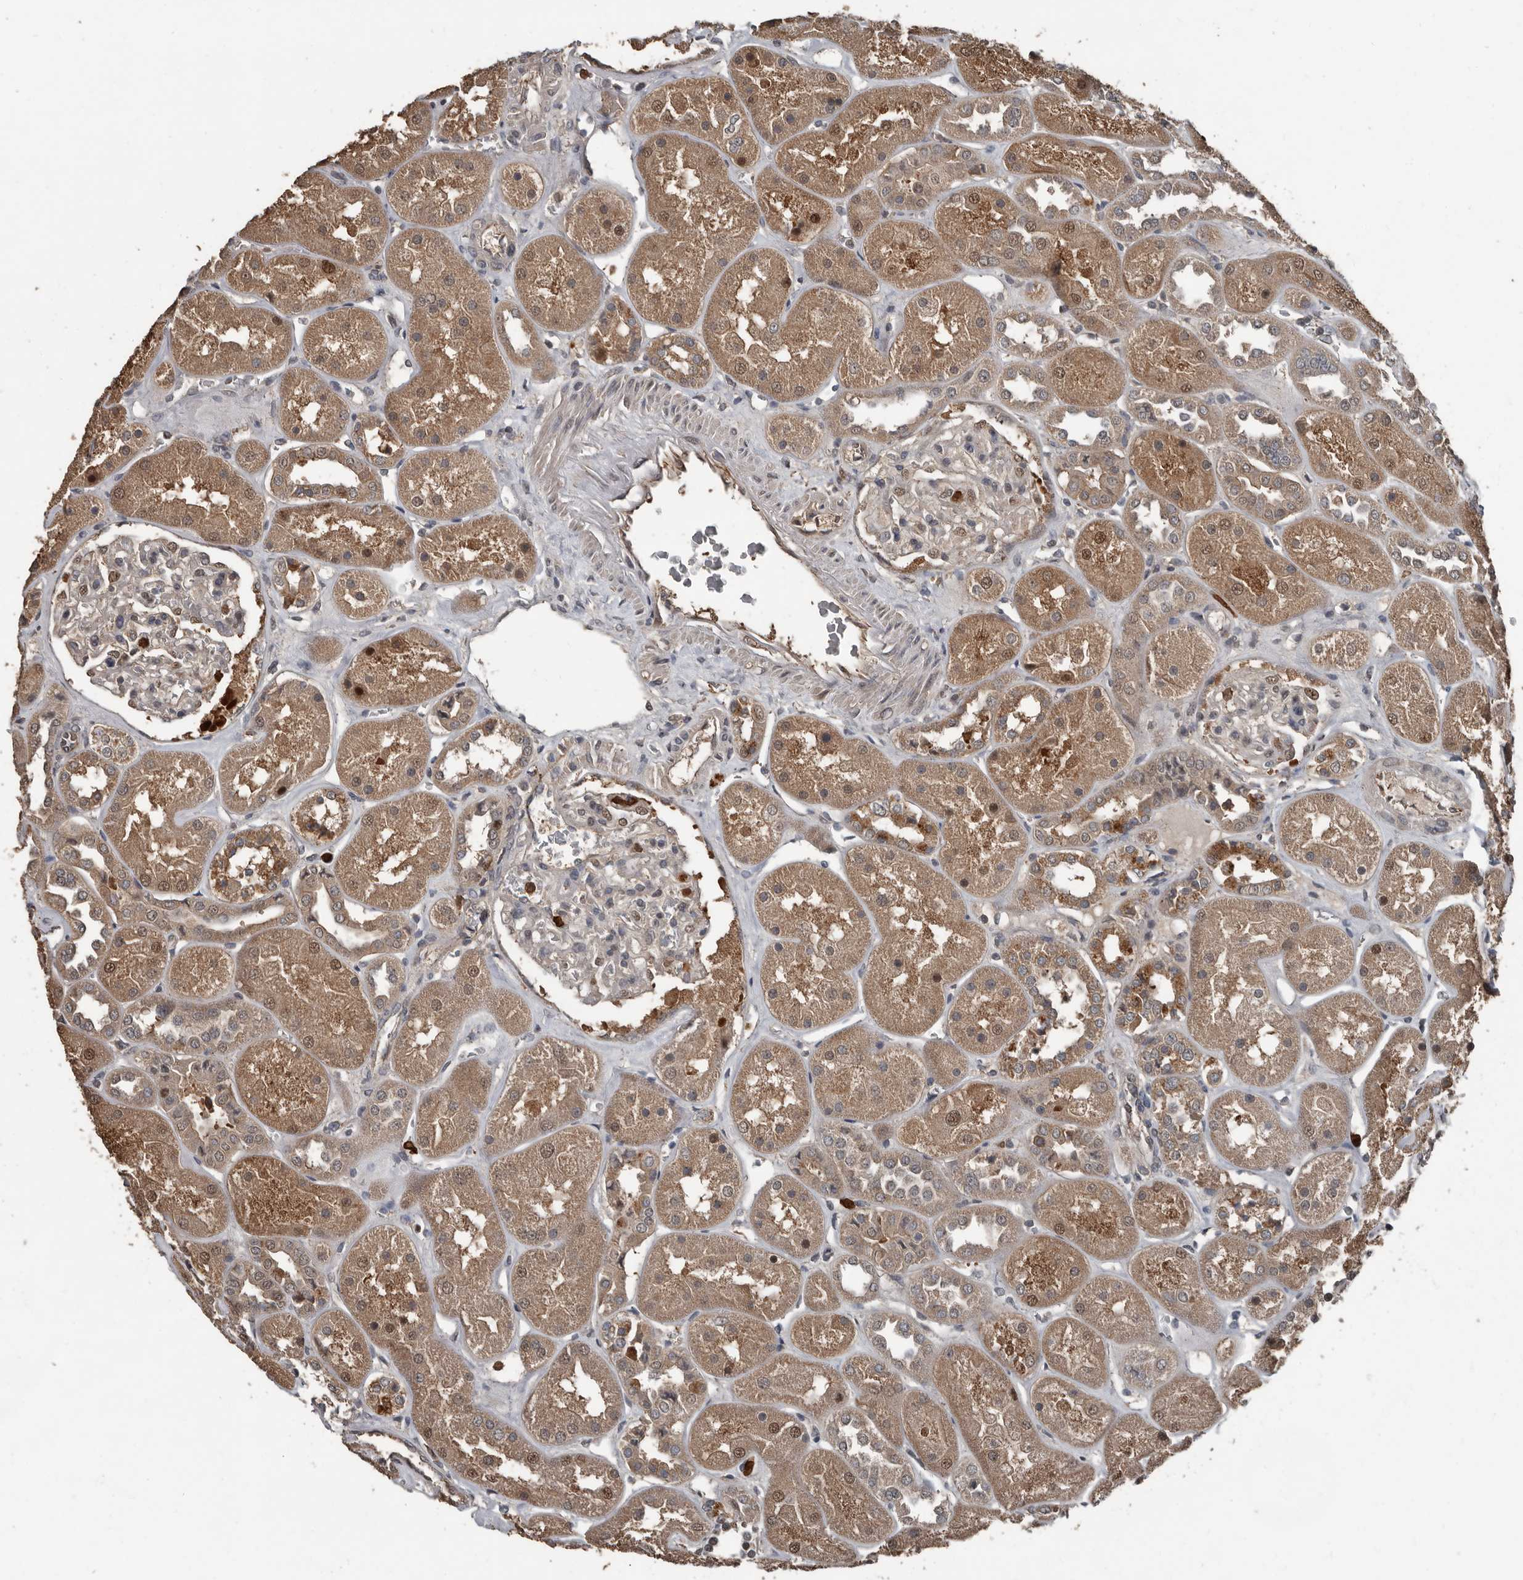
{"staining": {"intensity": "moderate", "quantity": "25%-75%", "location": "nuclear"}, "tissue": "kidney", "cell_type": "Cells in glomeruli", "image_type": "normal", "snomed": [{"axis": "morphology", "description": "Normal tissue, NOS"}, {"axis": "topography", "description": "Kidney"}], "caption": "This is a micrograph of IHC staining of normal kidney, which shows moderate expression in the nuclear of cells in glomeruli.", "gene": "FSBP", "patient": {"sex": "male", "age": 70}}